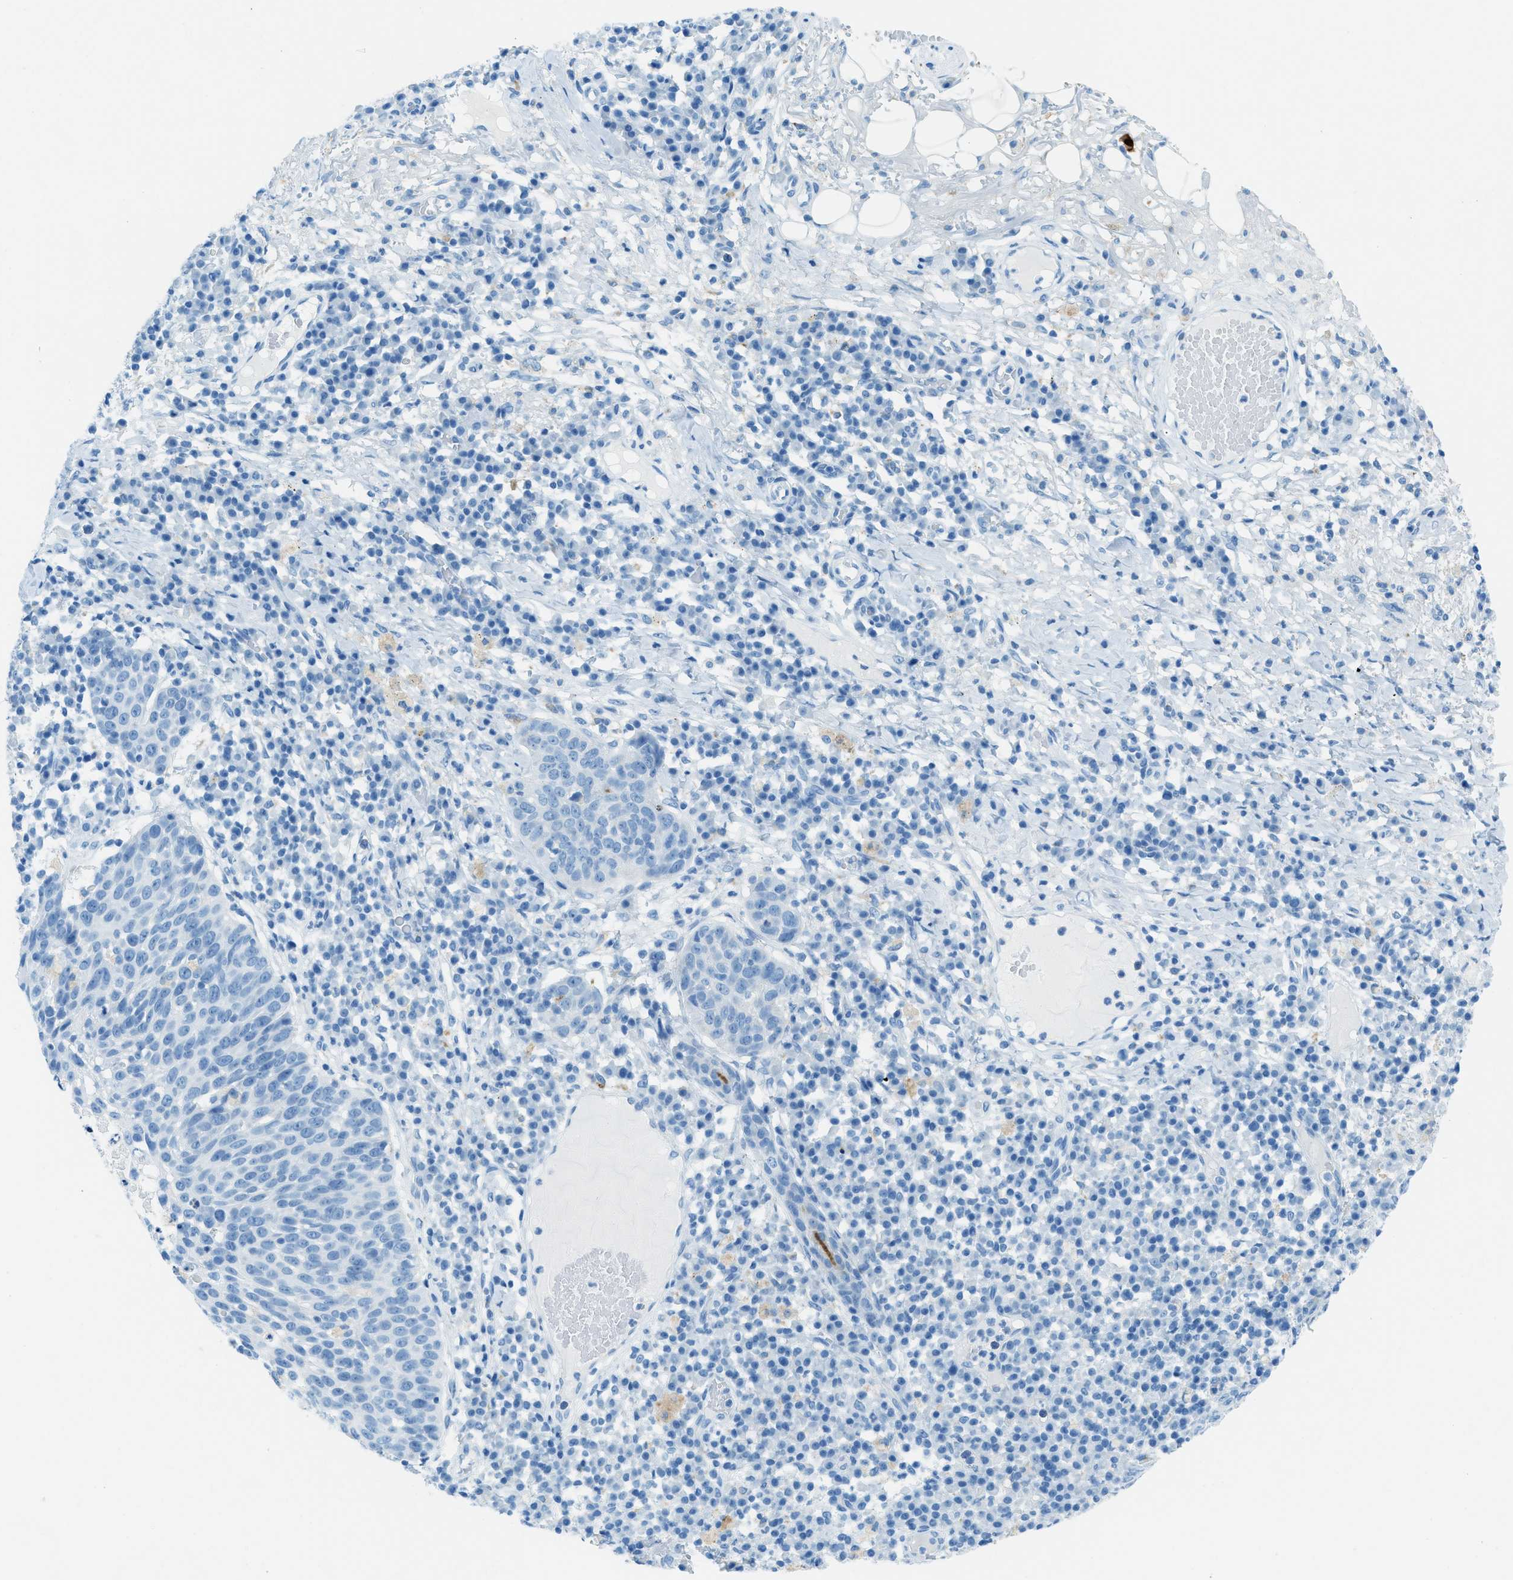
{"staining": {"intensity": "negative", "quantity": "none", "location": "none"}, "tissue": "skin cancer", "cell_type": "Tumor cells", "image_type": "cancer", "snomed": [{"axis": "morphology", "description": "Squamous cell carcinoma in situ, NOS"}, {"axis": "morphology", "description": "Squamous cell carcinoma, NOS"}, {"axis": "topography", "description": "Skin"}], "caption": "Tumor cells show no significant expression in skin squamous cell carcinoma.", "gene": "C21orf62", "patient": {"sex": "male", "age": 93}}